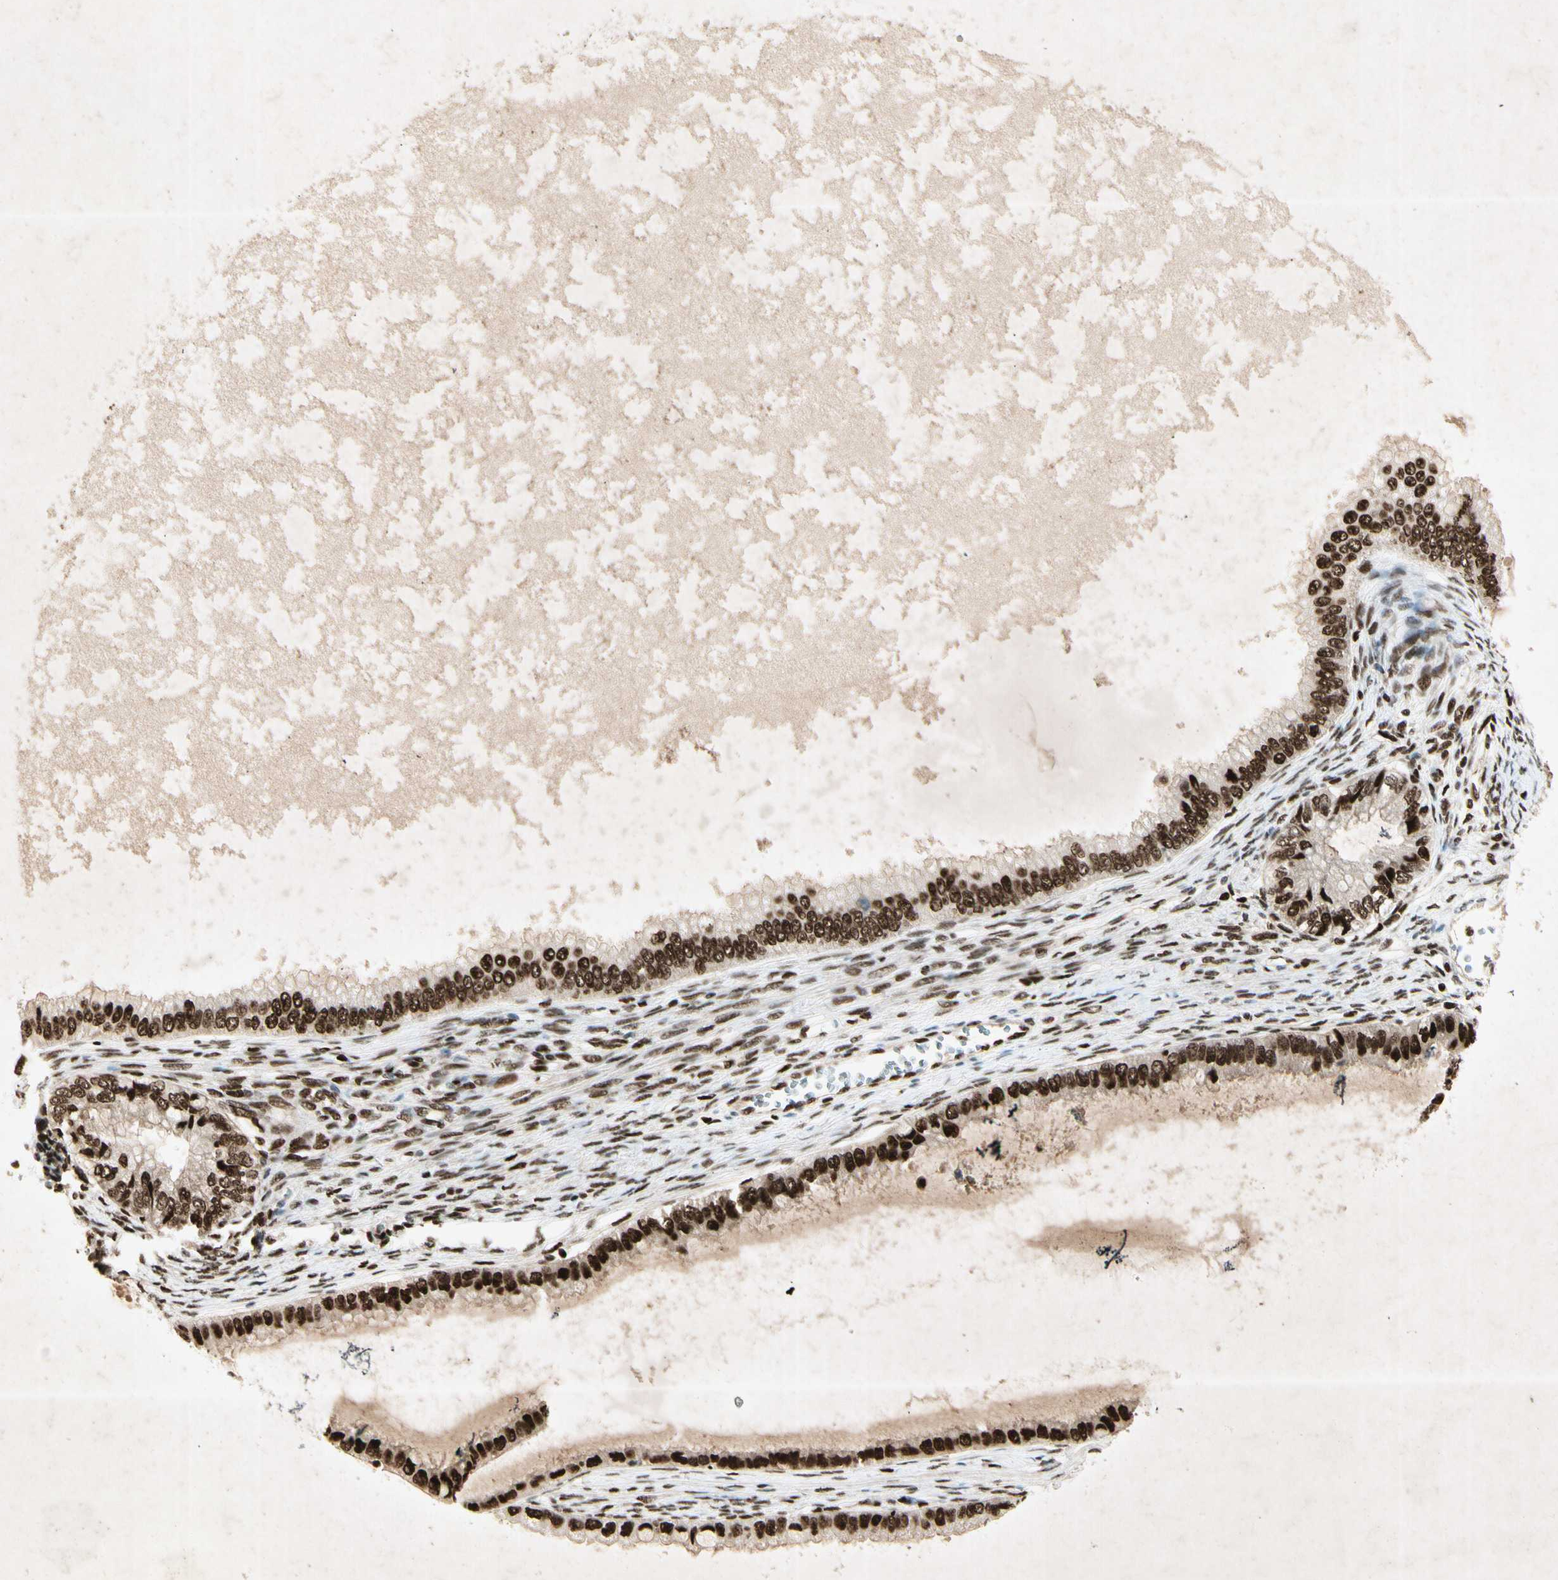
{"staining": {"intensity": "strong", "quantity": ">75%", "location": "nuclear"}, "tissue": "ovarian cancer", "cell_type": "Tumor cells", "image_type": "cancer", "snomed": [{"axis": "morphology", "description": "Cystadenocarcinoma, mucinous, NOS"}, {"axis": "topography", "description": "Ovary"}], "caption": "Human ovarian mucinous cystadenocarcinoma stained for a protein (brown) demonstrates strong nuclear positive positivity in approximately >75% of tumor cells.", "gene": "RNF43", "patient": {"sex": "female", "age": 80}}